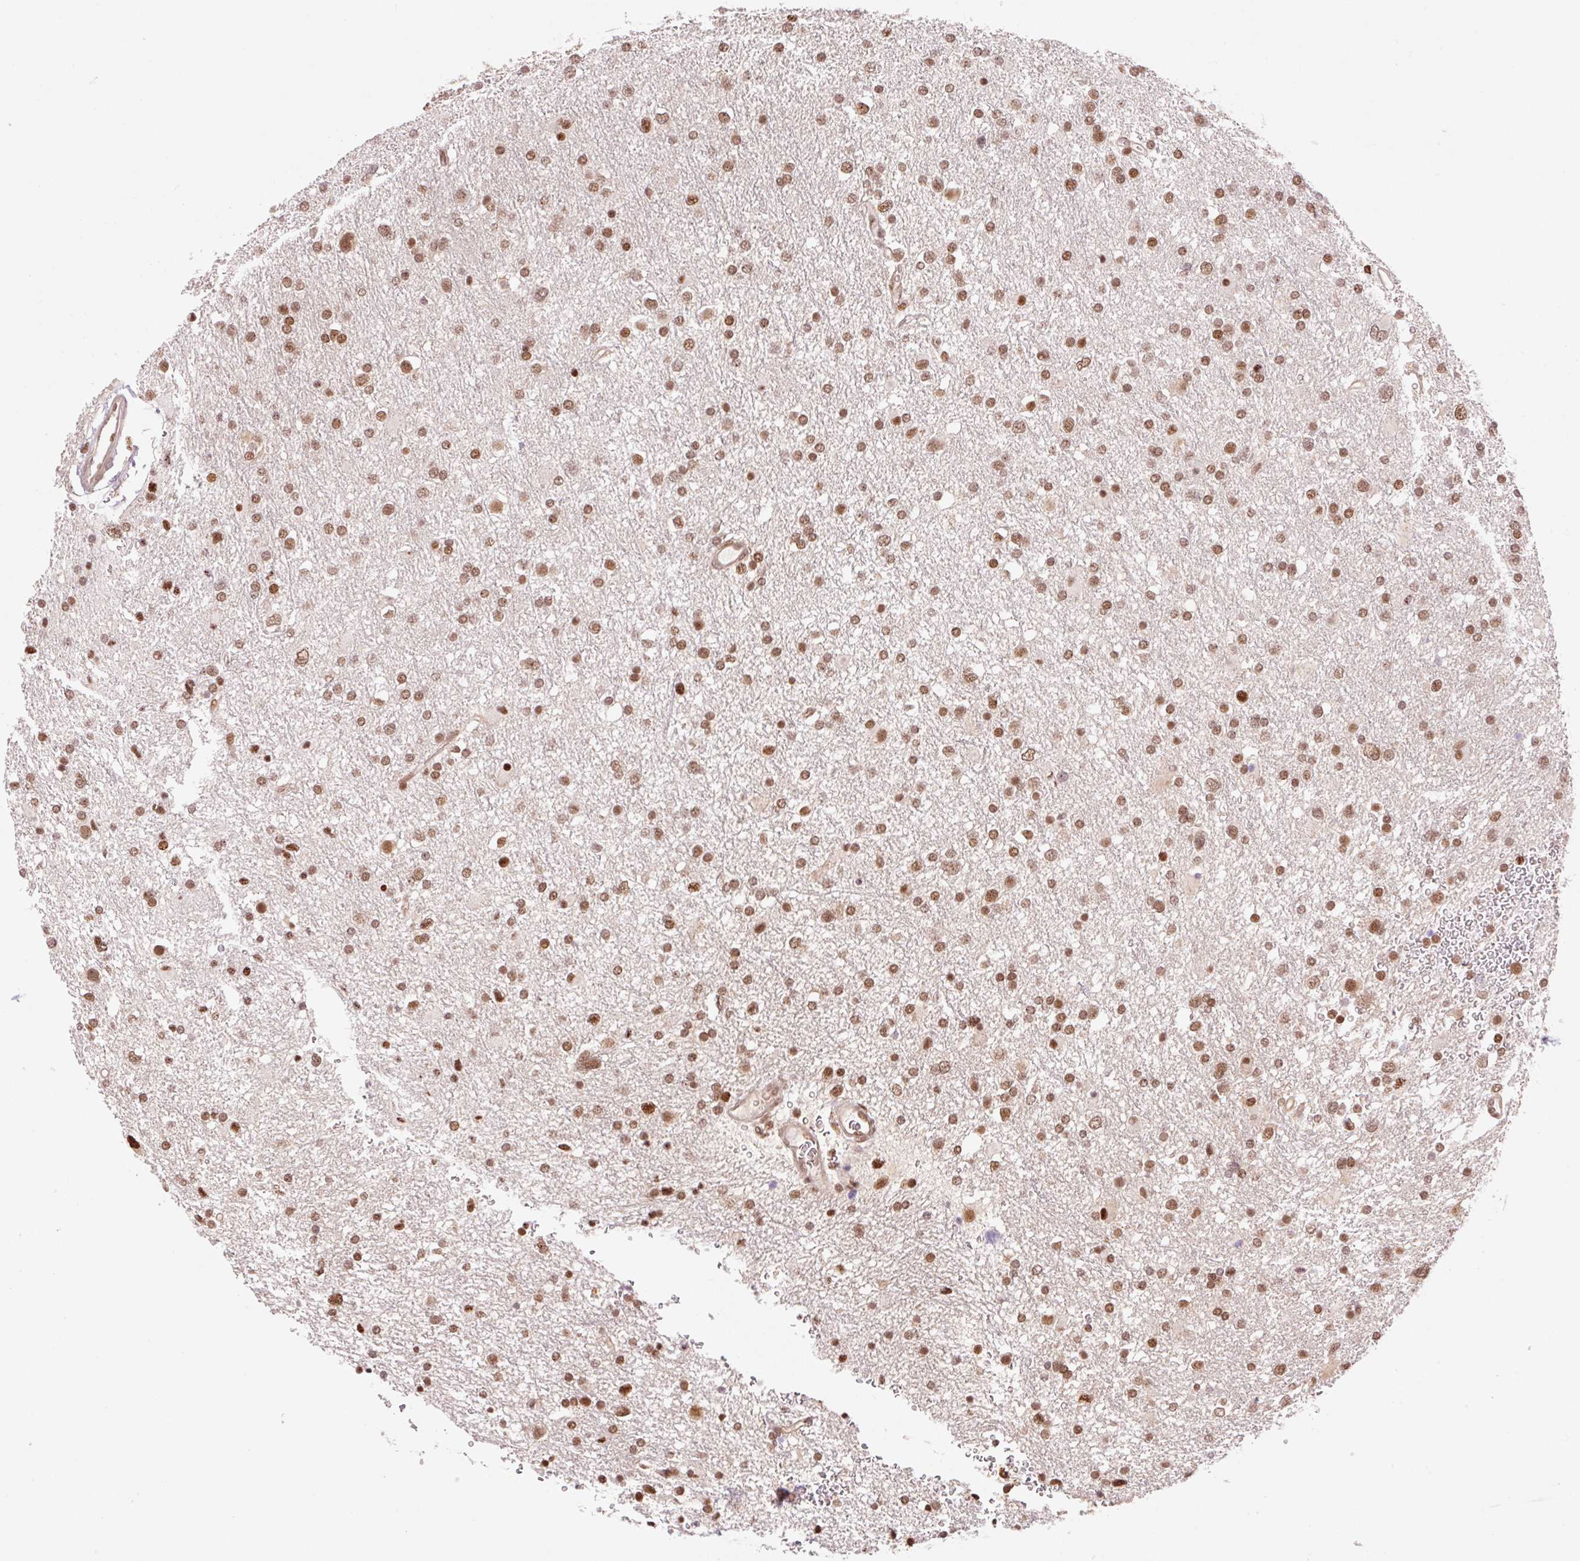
{"staining": {"intensity": "moderate", "quantity": ">75%", "location": "nuclear"}, "tissue": "glioma", "cell_type": "Tumor cells", "image_type": "cancer", "snomed": [{"axis": "morphology", "description": "Glioma, malignant, Low grade"}, {"axis": "topography", "description": "Brain"}], "caption": "Immunohistochemistry (DAB (3,3'-diaminobenzidine)) staining of human malignant low-grade glioma exhibits moderate nuclear protein staining in about >75% of tumor cells.", "gene": "INTS8", "patient": {"sex": "female", "age": 32}}